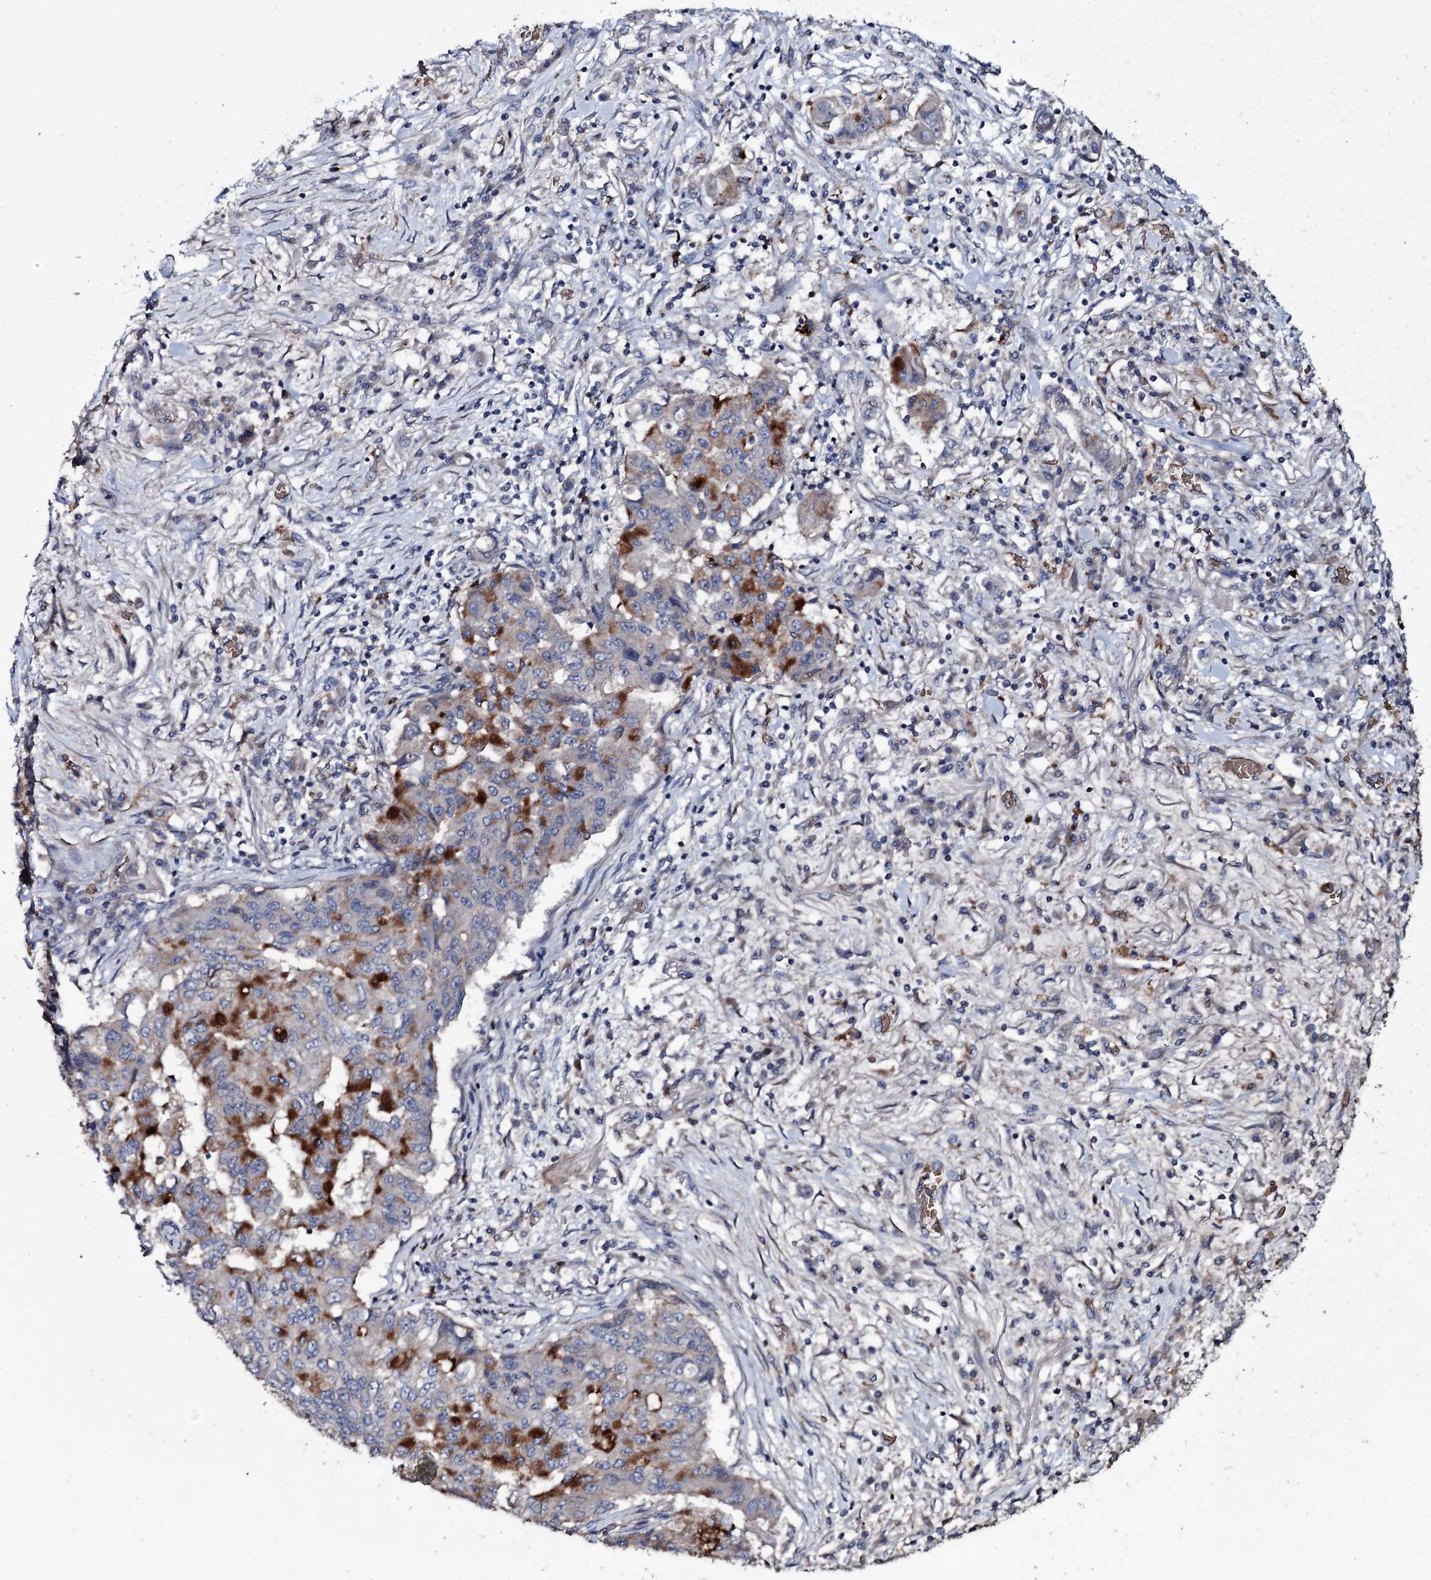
{"staining": {"intensity": "strong", "quantity": "25%-75%", "location": "cytoplasmic/membranous"}, "tissue": "lung cancer", "cell_type": "Tumor cells", "image_type": "cancer", "snomed": [{"axis": "morphology", "description": "Squamous cell carcinoma, NOS"}, {"axis": "topography", "description": "Lung"}], "caption": "DAB (3,3'-diaminobenzidine) immunohistochemical staining of human lung cancer (squamous cell carcinoma) shows strong cytoplasmic/membranous protein expression in approximately 25%-75% of tumor cells. (DAB (3,3'-diaminobenzidine) = brown stain, brightfield microscopy at high magnification).", "gene": "ZSWIM8", "patient": {"sex": "male", "age": 74}}